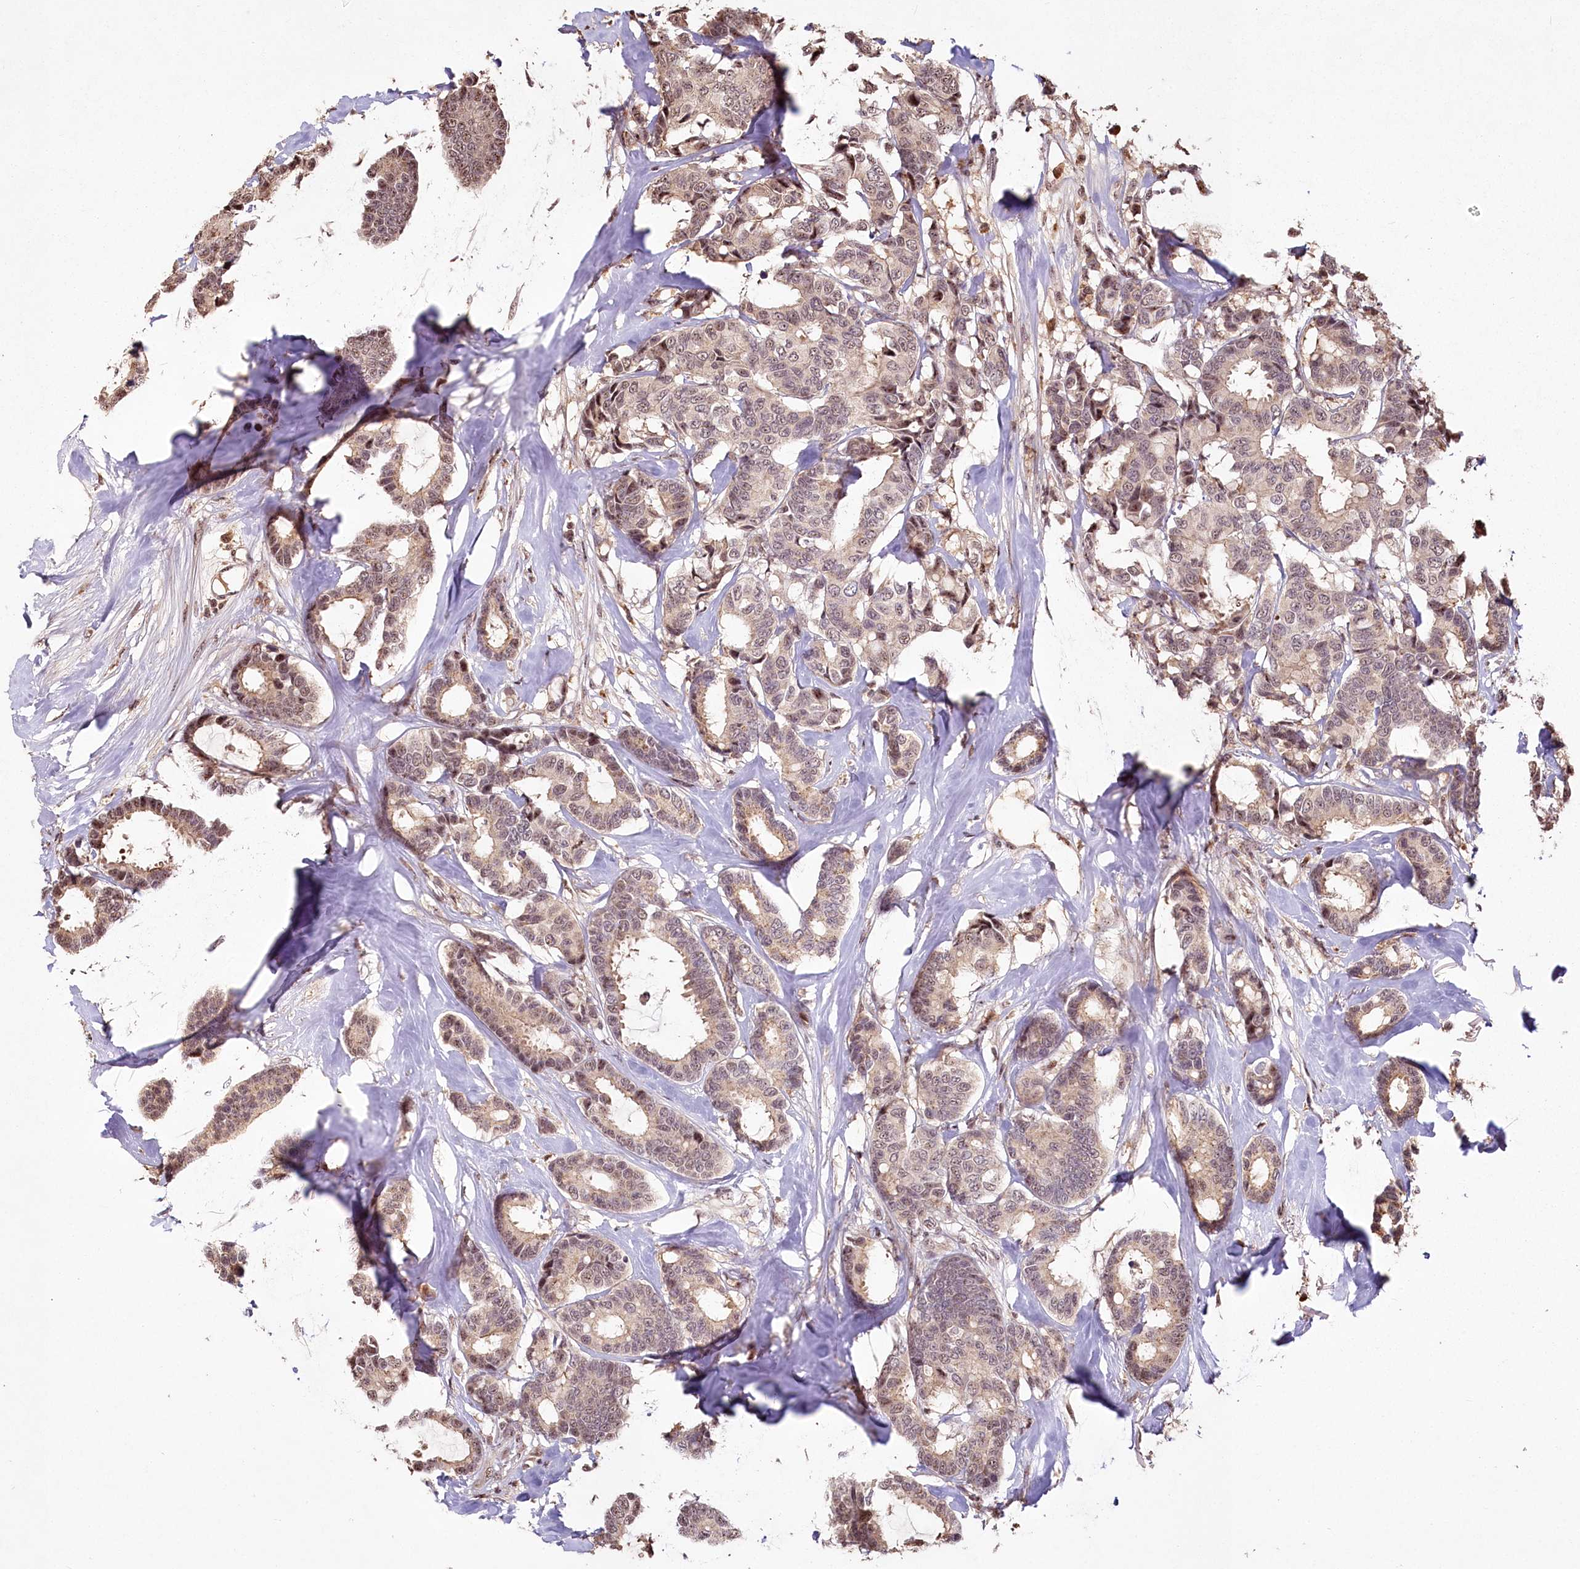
{"staining": {"intensity": "weak", "quantity": "<25%", "location": "nuclear"}, "tissue": "breast cancer", "cell_type": "Tumor cells", "image_type": "cancer", "snomed": [{"axis": "morphology", "description": "Duct carcinoma"}, {"axis": "topography", "description": "Breast"}], "caption": "Image shows no significant protein positivity in tumor cells of breast cancer.", "gene": "PYROXD1", "patient": {"sex": "female", "age": 87}}